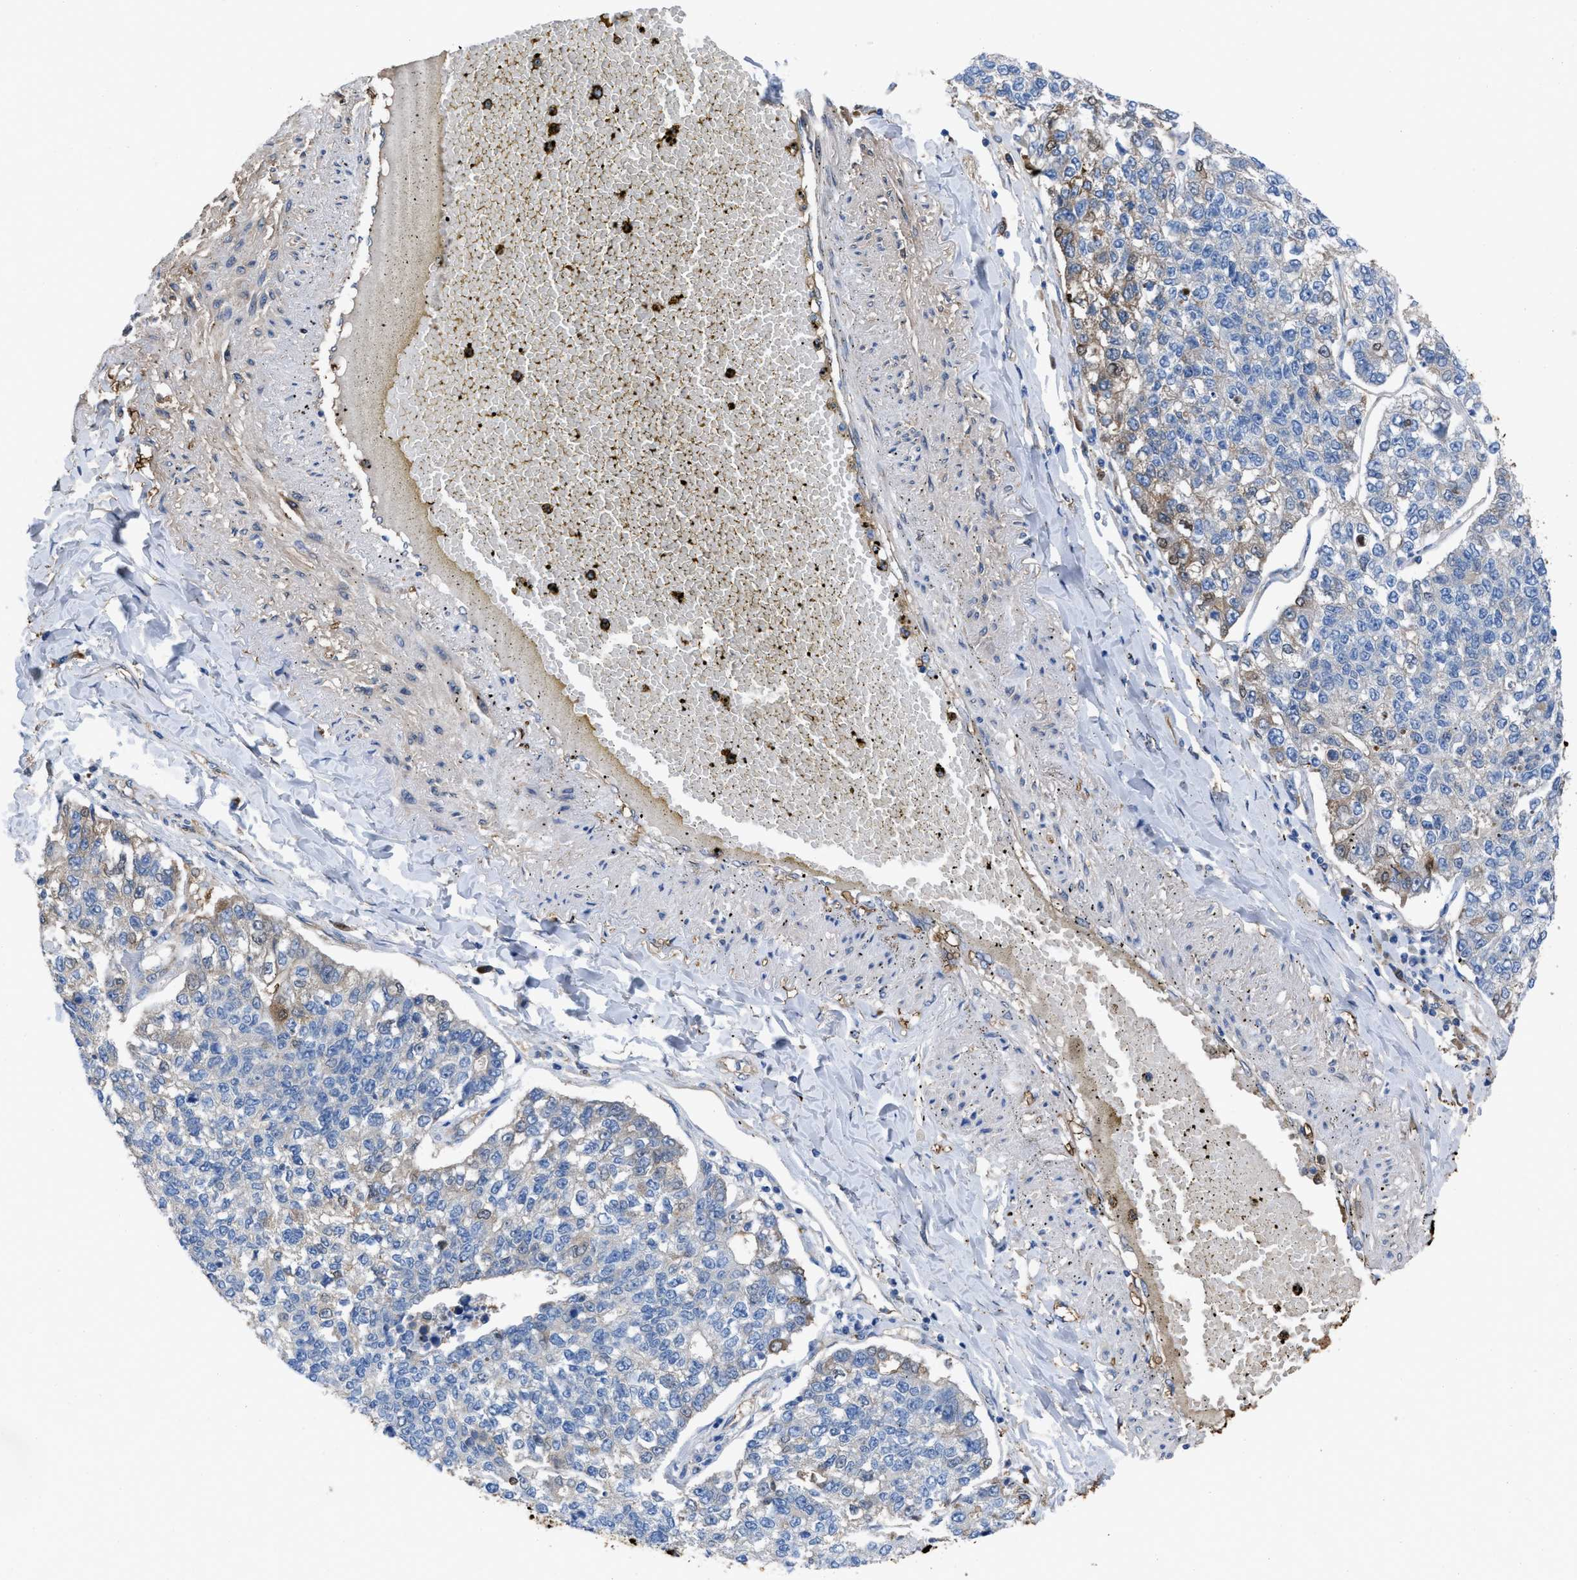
{"staining": {"intensity": "weak", "quantity": "<25%", "location": "cytoplasmic/membranous"}, "tissue": "lung cancer", "cell_type": "Tumor cells", "image_type": "cancer", "snomed": [{"axis": "morphology", "description": "Adenocarcinoma, NOS"}, {"axis": "topography", "description": "Lung"}], "caption": "The micrograph exhibits no significant expression in tumor cells of lung cancer. Brightfield microscopy of immunohistochemistry stained with DAB (brown) and hematoxylin (blue), captured at high magnification.", "gene": "TRIOBP", "patient": {"sex": "male", "age": 49}}